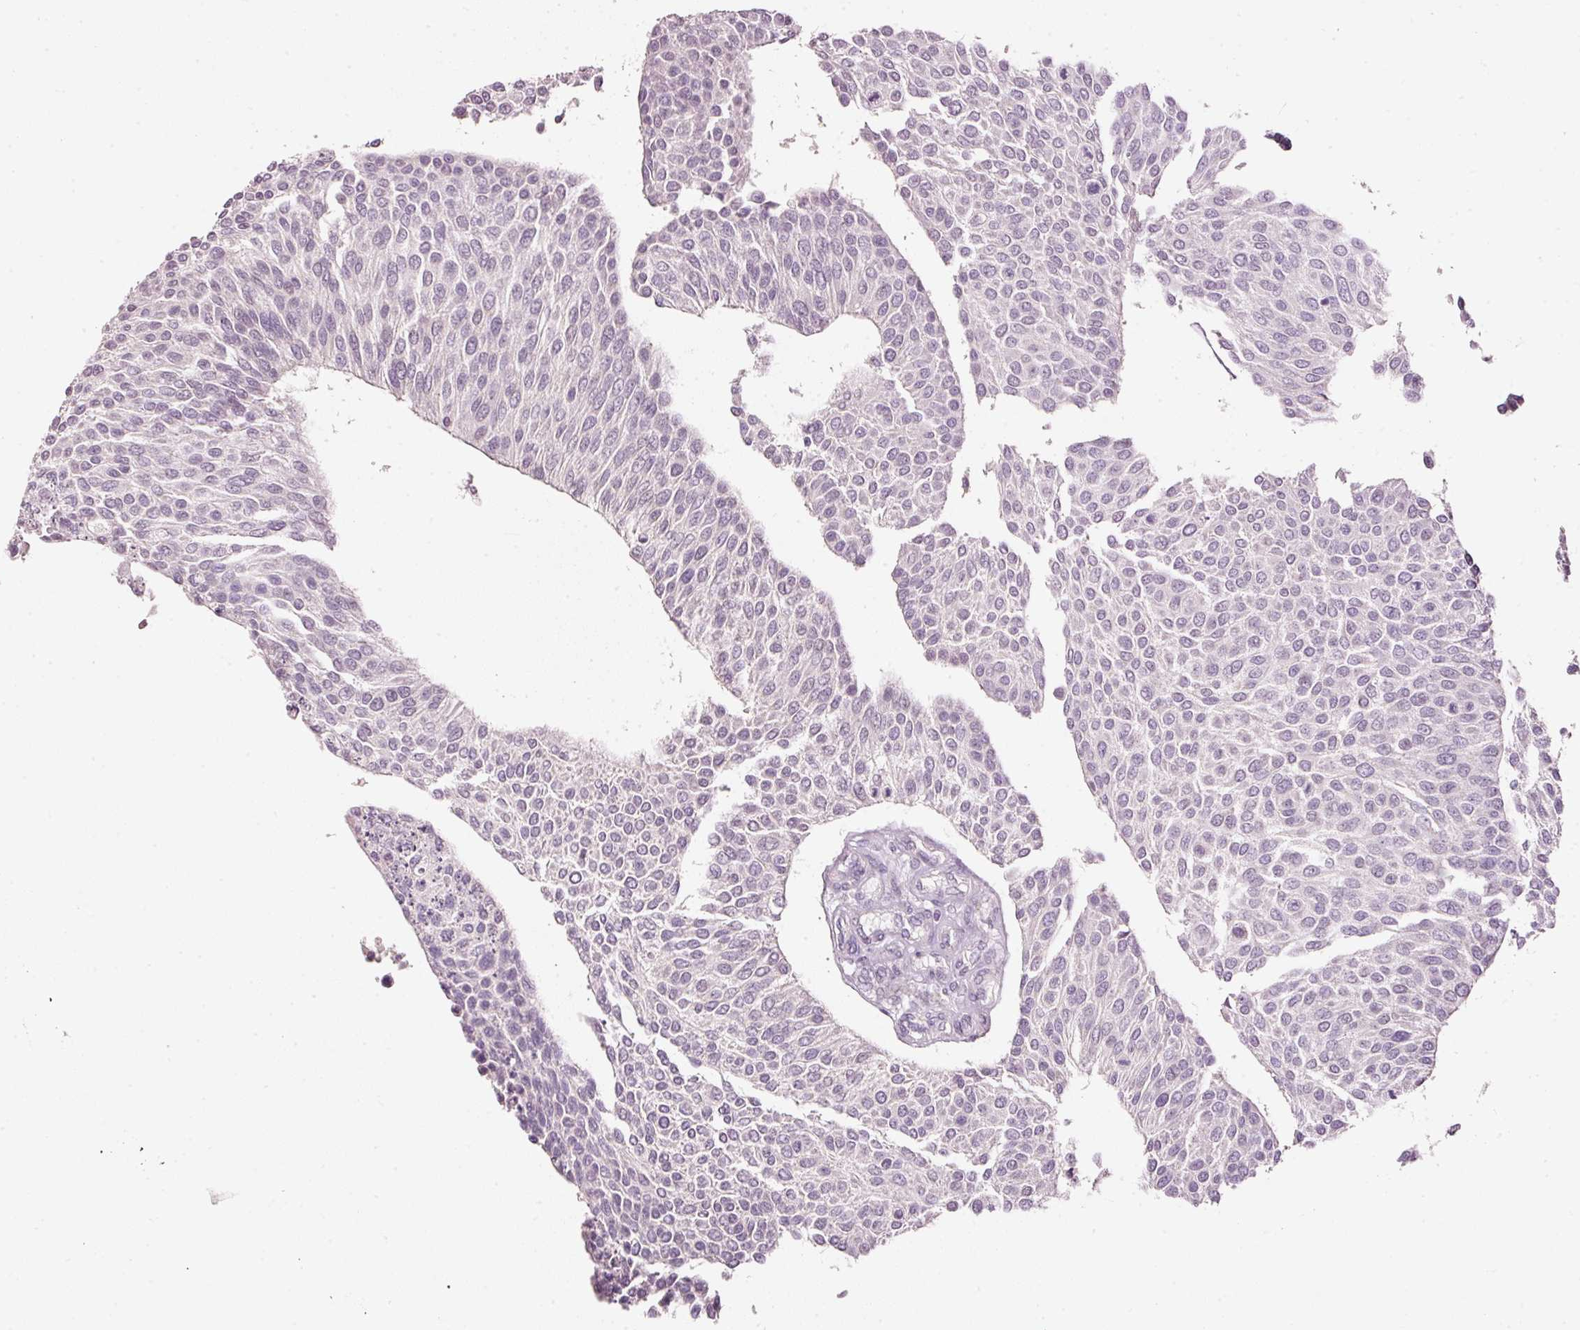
{"staining": {"intensity": "negative", "quantity": "none", "location": "none"}, "tissue": "urothelial cancer", "cell_type": "Tumor cells", "image_type": "cancer", "snomed": [{"axis": "morphology", "description": "Urothelial carcinoma, NOS"}, {"axis": "topography", "description": "Urinary bladder"}], "caption": "Tumor cells show no significant protein positivity in transitional cell carcinoma.", "gene": "TOB2", "patient": {"sex": "male", "age": 55}}